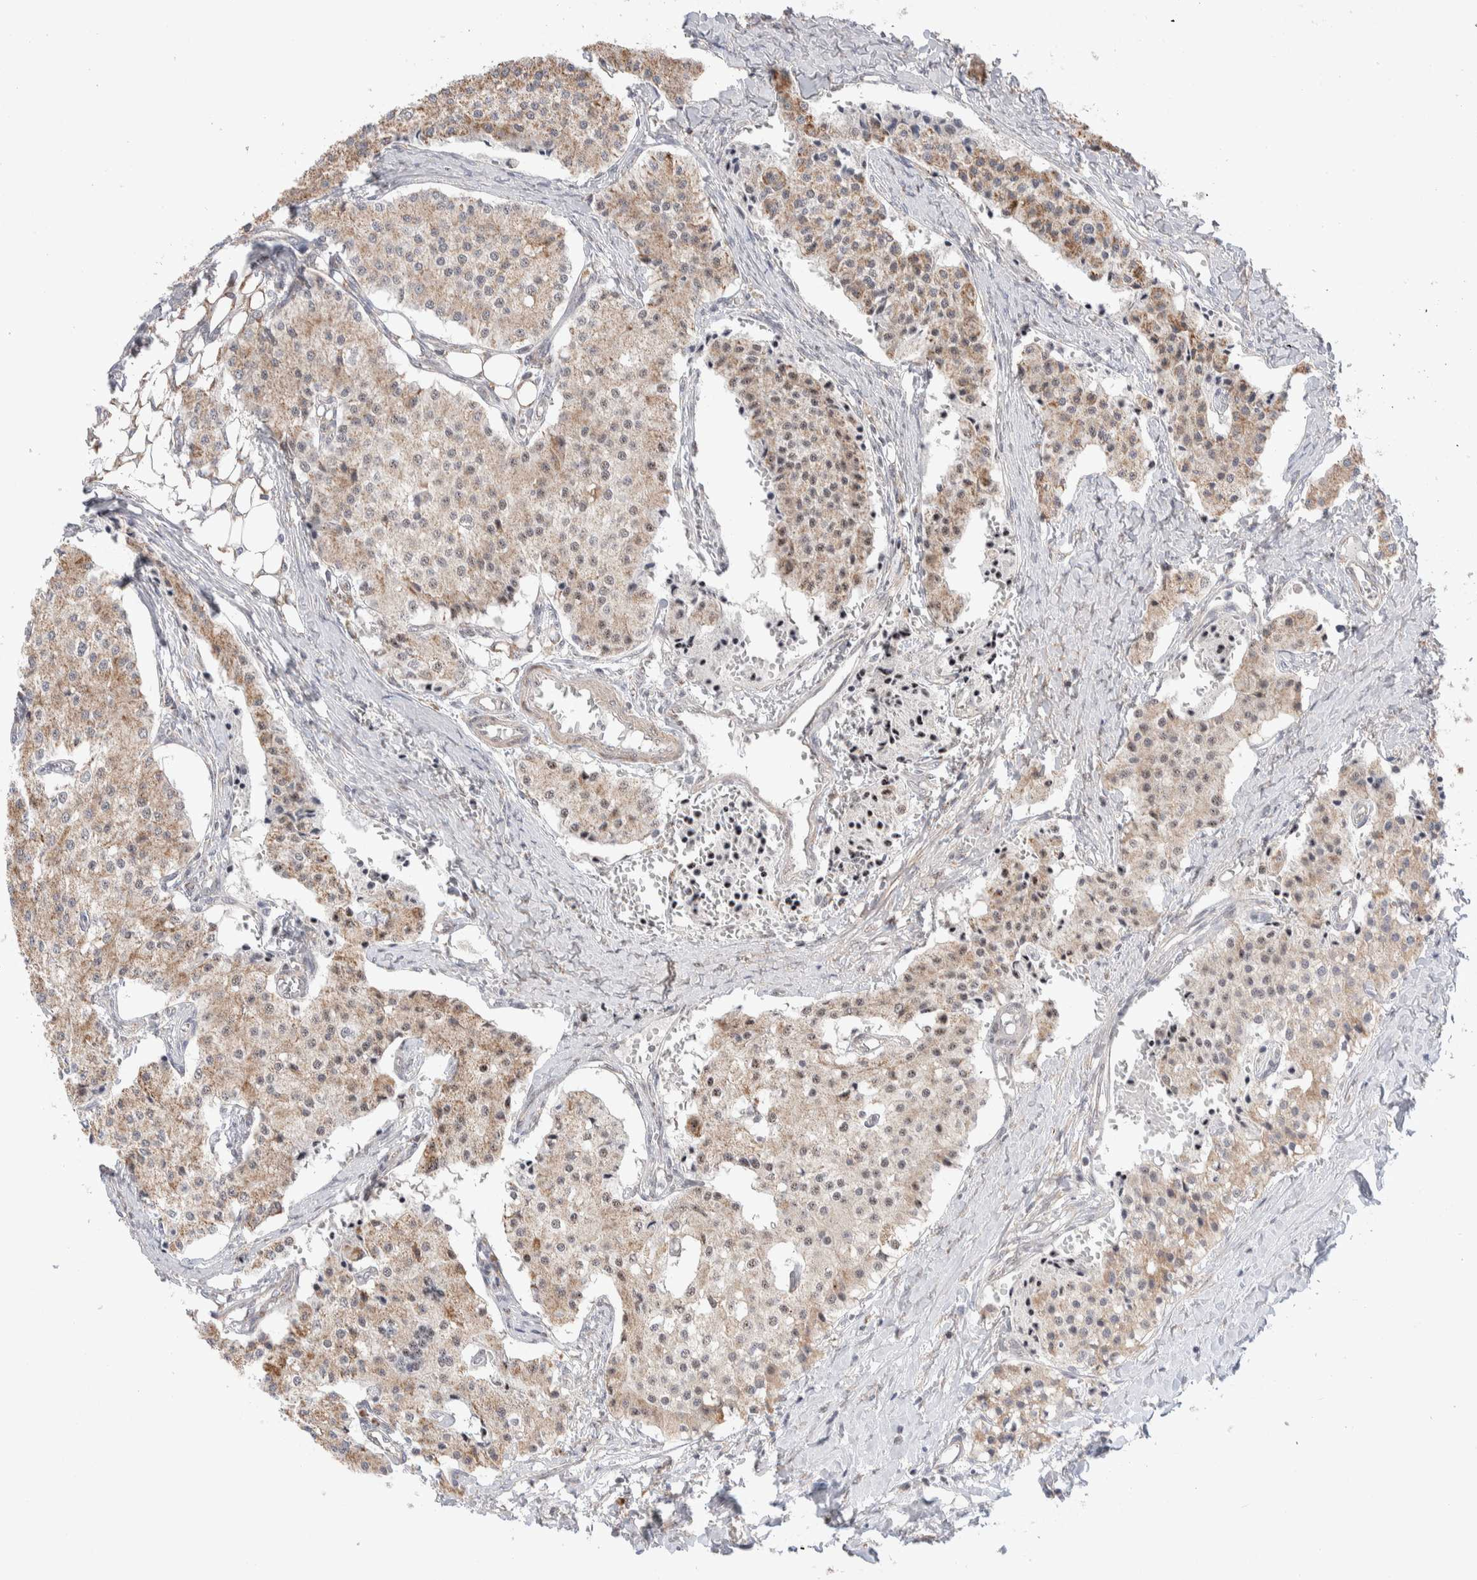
{"staining": {"intensity": "weak", "quantity": ">75%", "location": "cytoplasmic/membranous,nuclear"}, "tissue": "carcinoid", "cell_type": "Tumor cells", "image_type": "cancer", "snomed": [{"axis": "morphology", "description": "Carcinoid, malignant, NOS"}, {"axis": "topography", "description": "Colon"}], "caption": "Immunohistochemical staining of human malignant carcinoid demonstrates low levels of weak cytoplasmic/membranous and nuclear protein staining in about >75% of tumor cells. (IHC, brightfield microscopy, high magnification).", "gene": "ZNF695", "patient": {"sex": "female", "age": 52}}